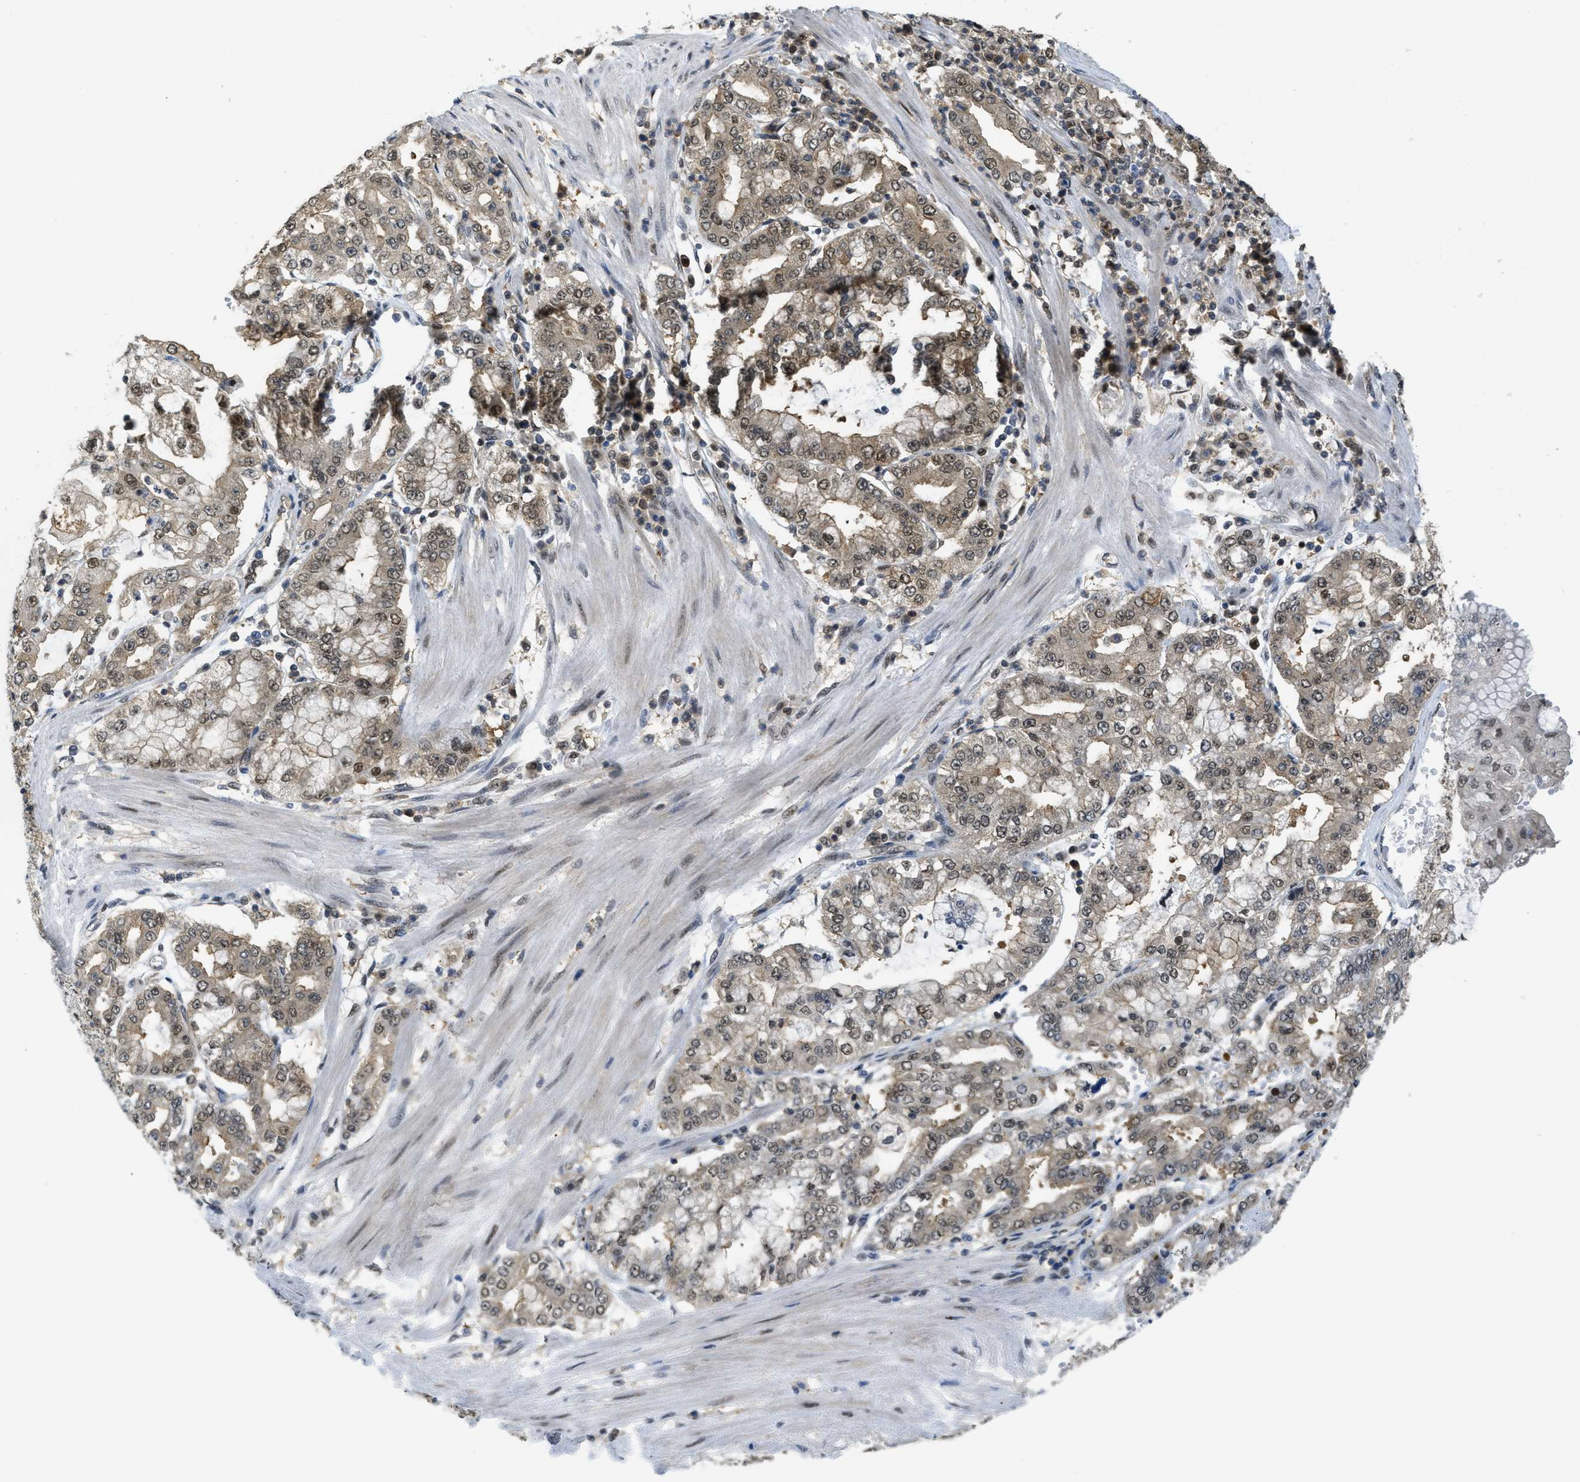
{"staining": {"intensity": "moderate", "quantity": ">75%", "location": "cytoplasmic/membranous,nuclear"}, "tissue": "stomach cancer", "cell_type": "Tumor cells", "image_type": "cancer", "snomed": [{"axis": "morphology", "description": "Adenocarcinoma, NOS"}, {"axis": "topography", "description": "Stomach"}], "caption": "Stomach cancer was stained to show a protein in brown. There is medium levels of moderate cytoplasmic/membranous and nuclear staining in approximately >75% of tumor cells.", "gene": "PSMC5", "patient": {"sex": "male", "age": 76}}